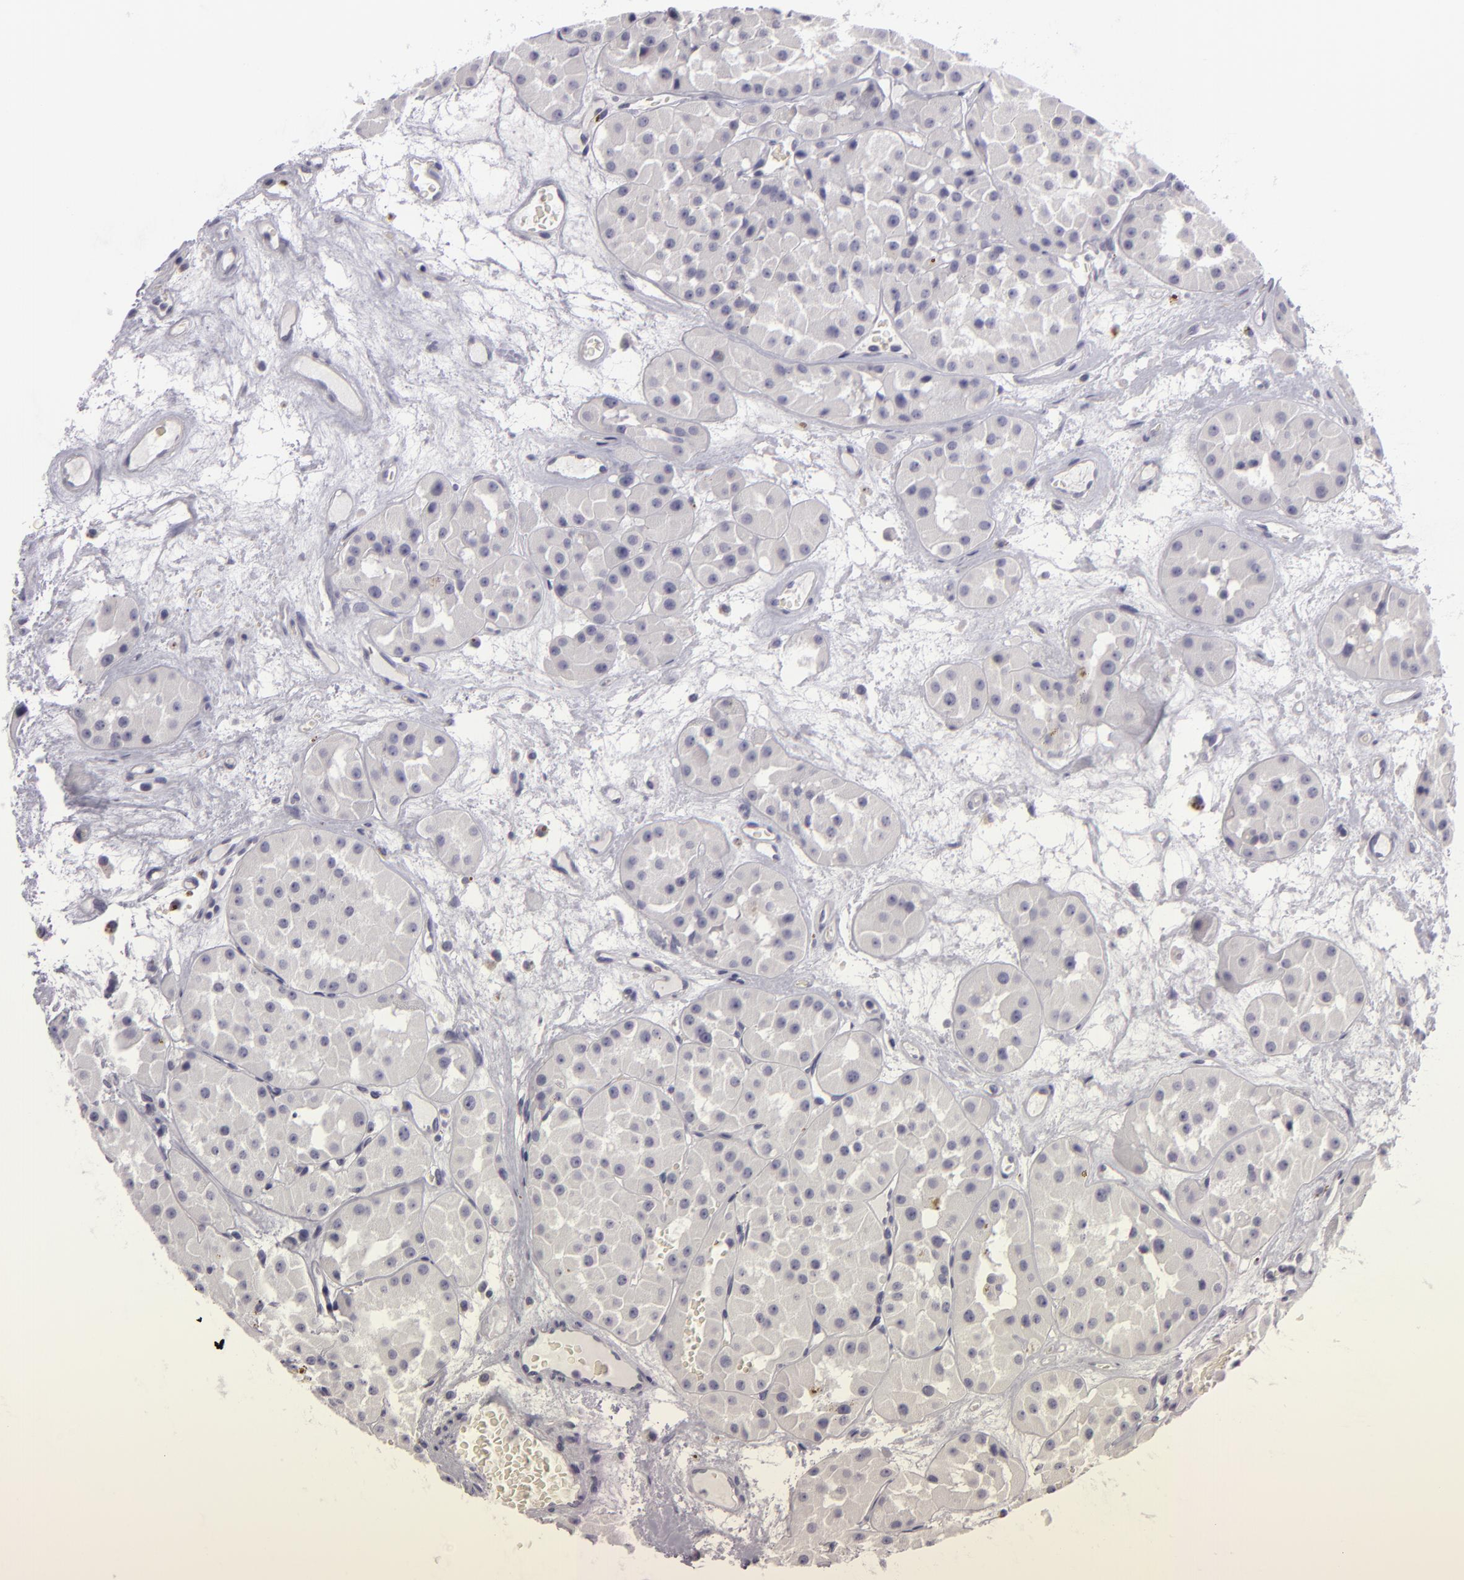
{"staining": {"intensity": "negative", "quantity": "none", "location": "none"}, "tissue": "renal cancer", "cell_type": "Tumor cells", "image_type": "cancer", "snomed": [{"axis": "morphology", "description": "Adenocarcinoma, uncertain malignant potential"}, {"axis": "topography", "description": "Kidney"}], "caption": "There is no significant expression in tumor cells of renal cancer. (DAB IHC with hematoxylin counter stain).", "gene": "EGFL6", "patient": {"sex": "male", "age": 63}}